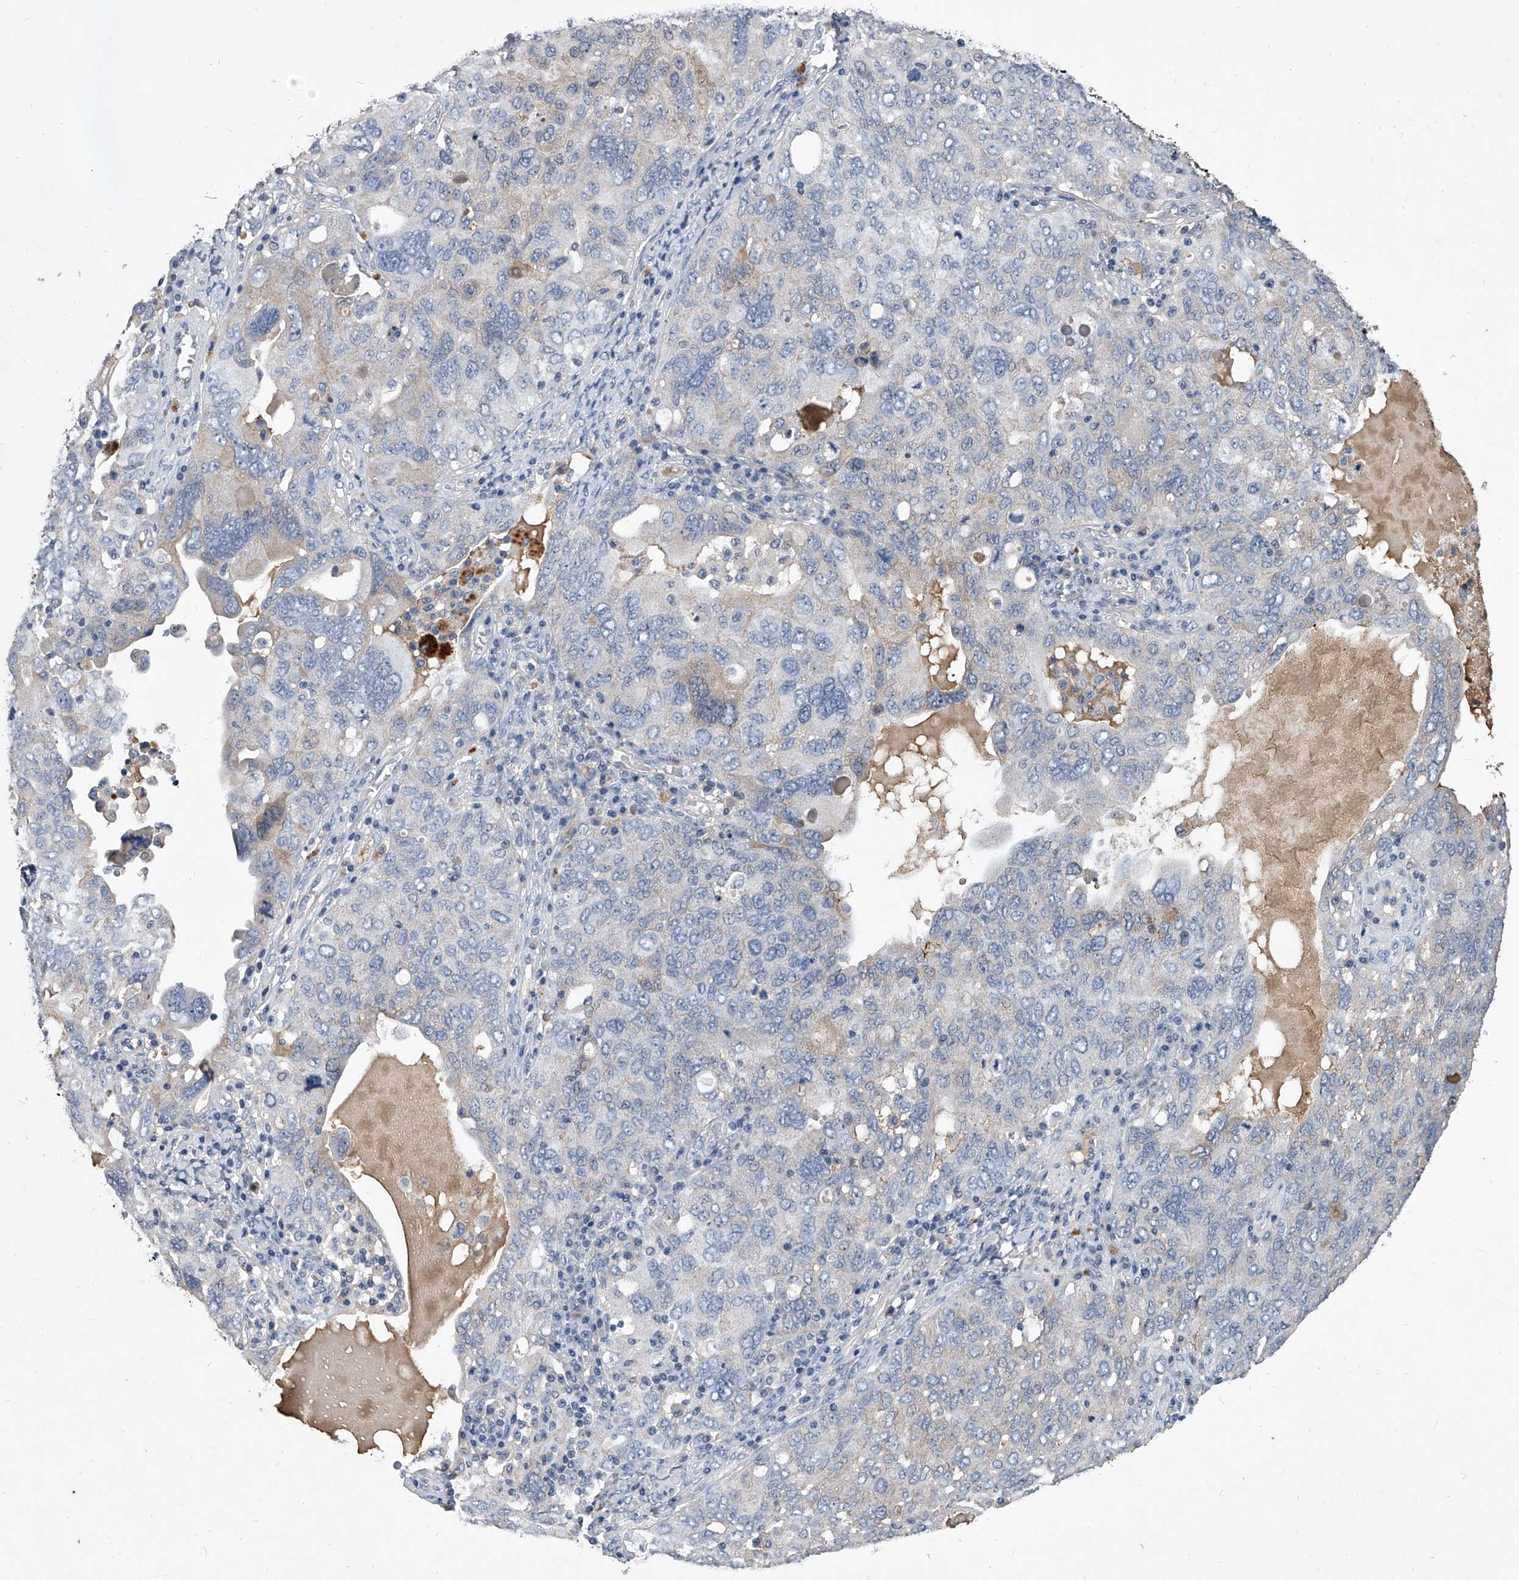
{"staining": {"intensity": "negative", "quantity": "none", "location": "none"}, "tissue": "ovarian cancer", "cell_type": "Tumor cells", "image_type": "cancer", "snomed": [{"axis": "morphology", "description": "Carcinoma, endometroid"}, {"axis": "topography", "description": "Ovary"}], "caption": "The photomicrograph demonstrates no staining of tumor cells in ovarian cancer (endometroid carcinoma). (Brightfield microscopy of DAB (3,3'-diaminobenzidine) immunohistochemistry (IHC) at high magnification).", "gene": "C5", "patient": {"sex": "female", "age": 62}}